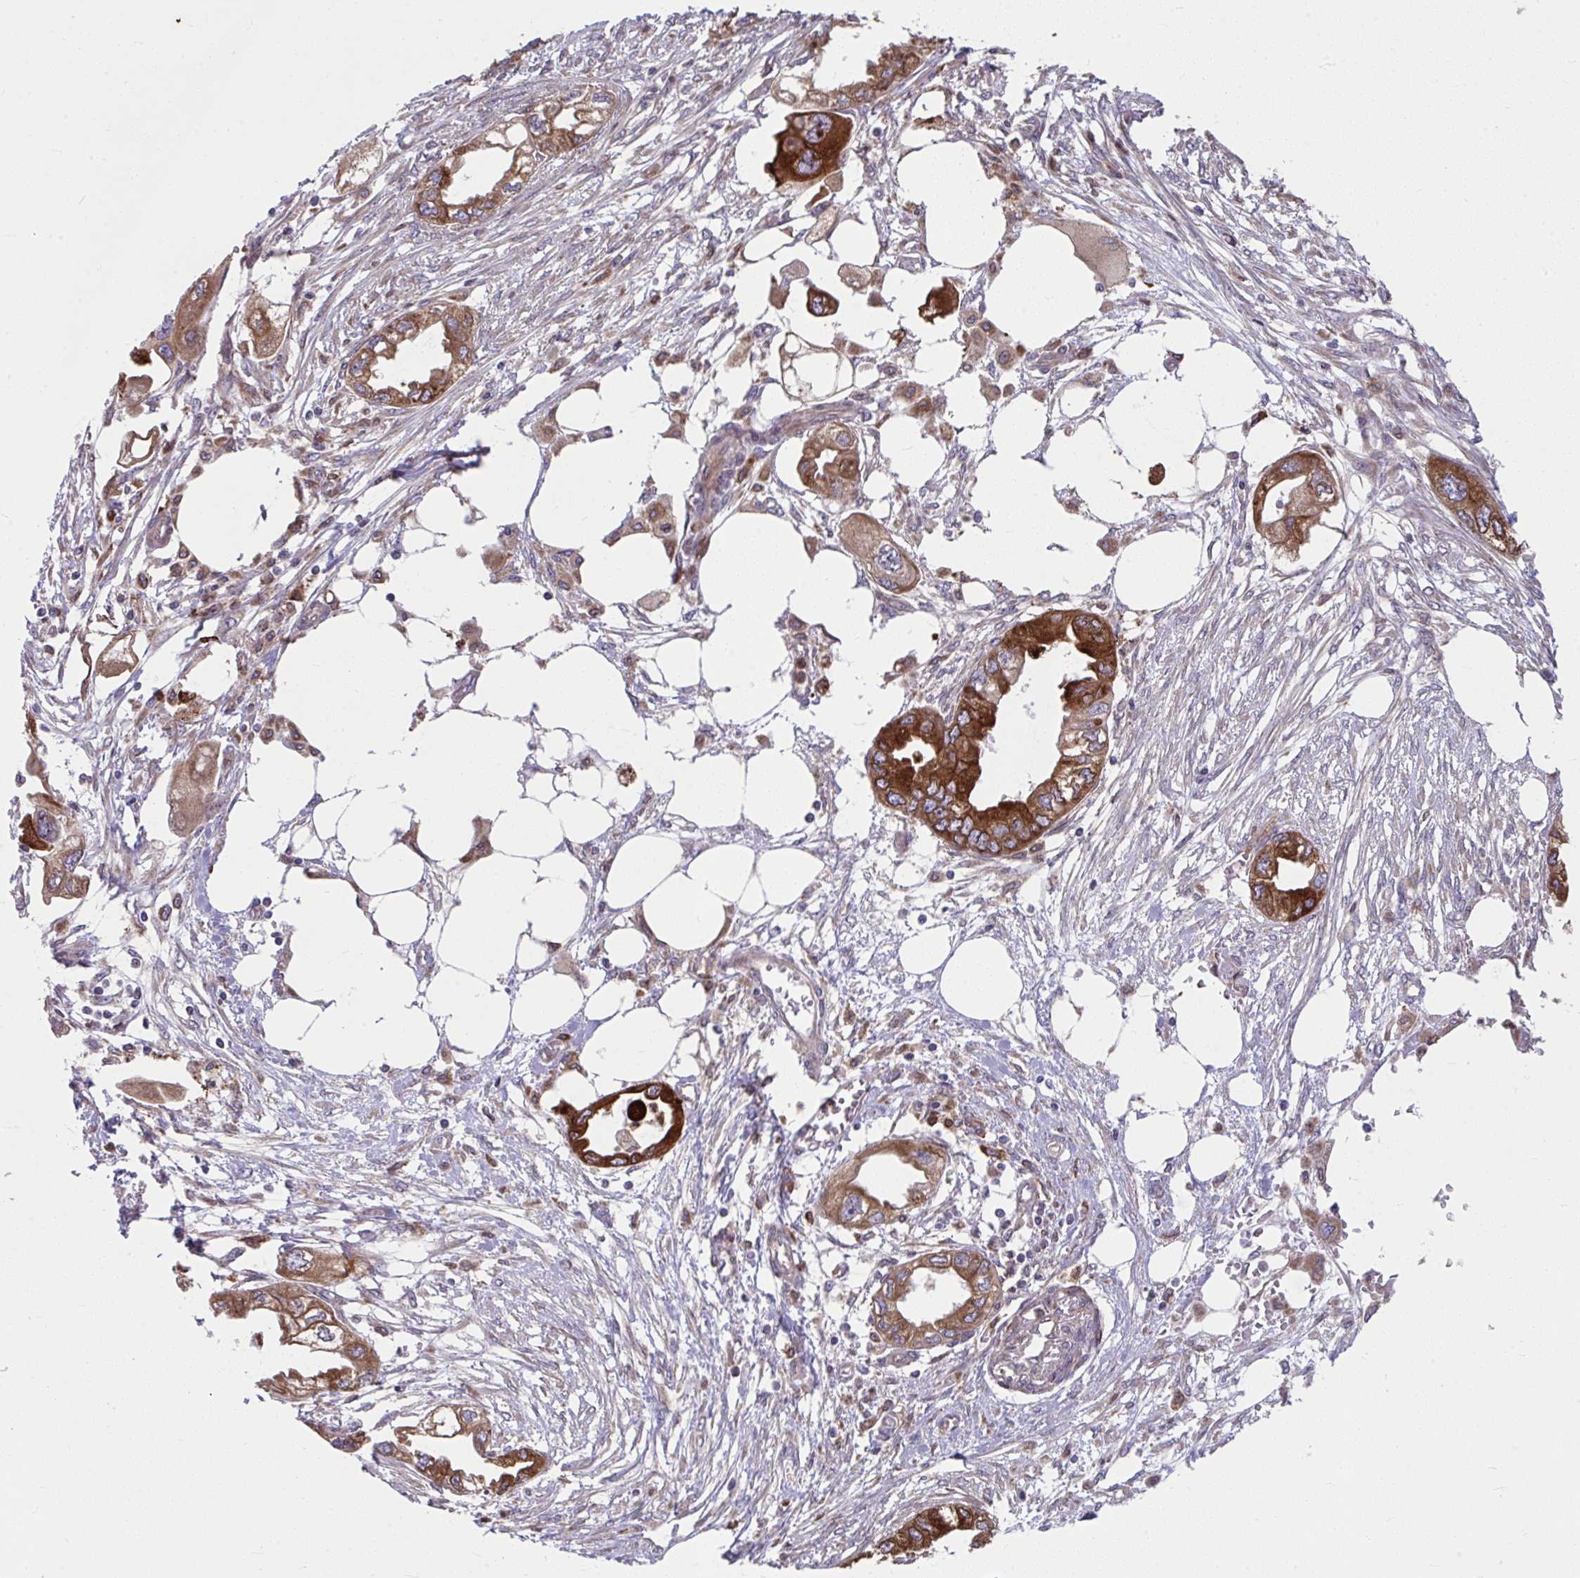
{"staining": {"intensity": "strong", "quantity": ">75%", "location": "cytoplasmic/membranous"}, "tissue": "endometrial cancer", "cell_type": "Tumor cells", "image_type": "cancer", "snomed": [{"axis": "morphology", "description": "Adenocarcinoma, NOS"}, {"axis": "morphology", "description": "Adenocarcinoma, metastatic, NOS"}, {"axis": "topography", "description": "Adipose tissue"}, {"axis": "topography", "description": "Endometrium"}], "caption": "High-power microscopy captured an IHC histopathology image of endometrial metastatic adenocarcinoma, revealing strong cytoplasmic/membranous expression in about >75% of tumor cells.", "gene": "STIM2", "patient": {"sex": "female", "age": 67}}